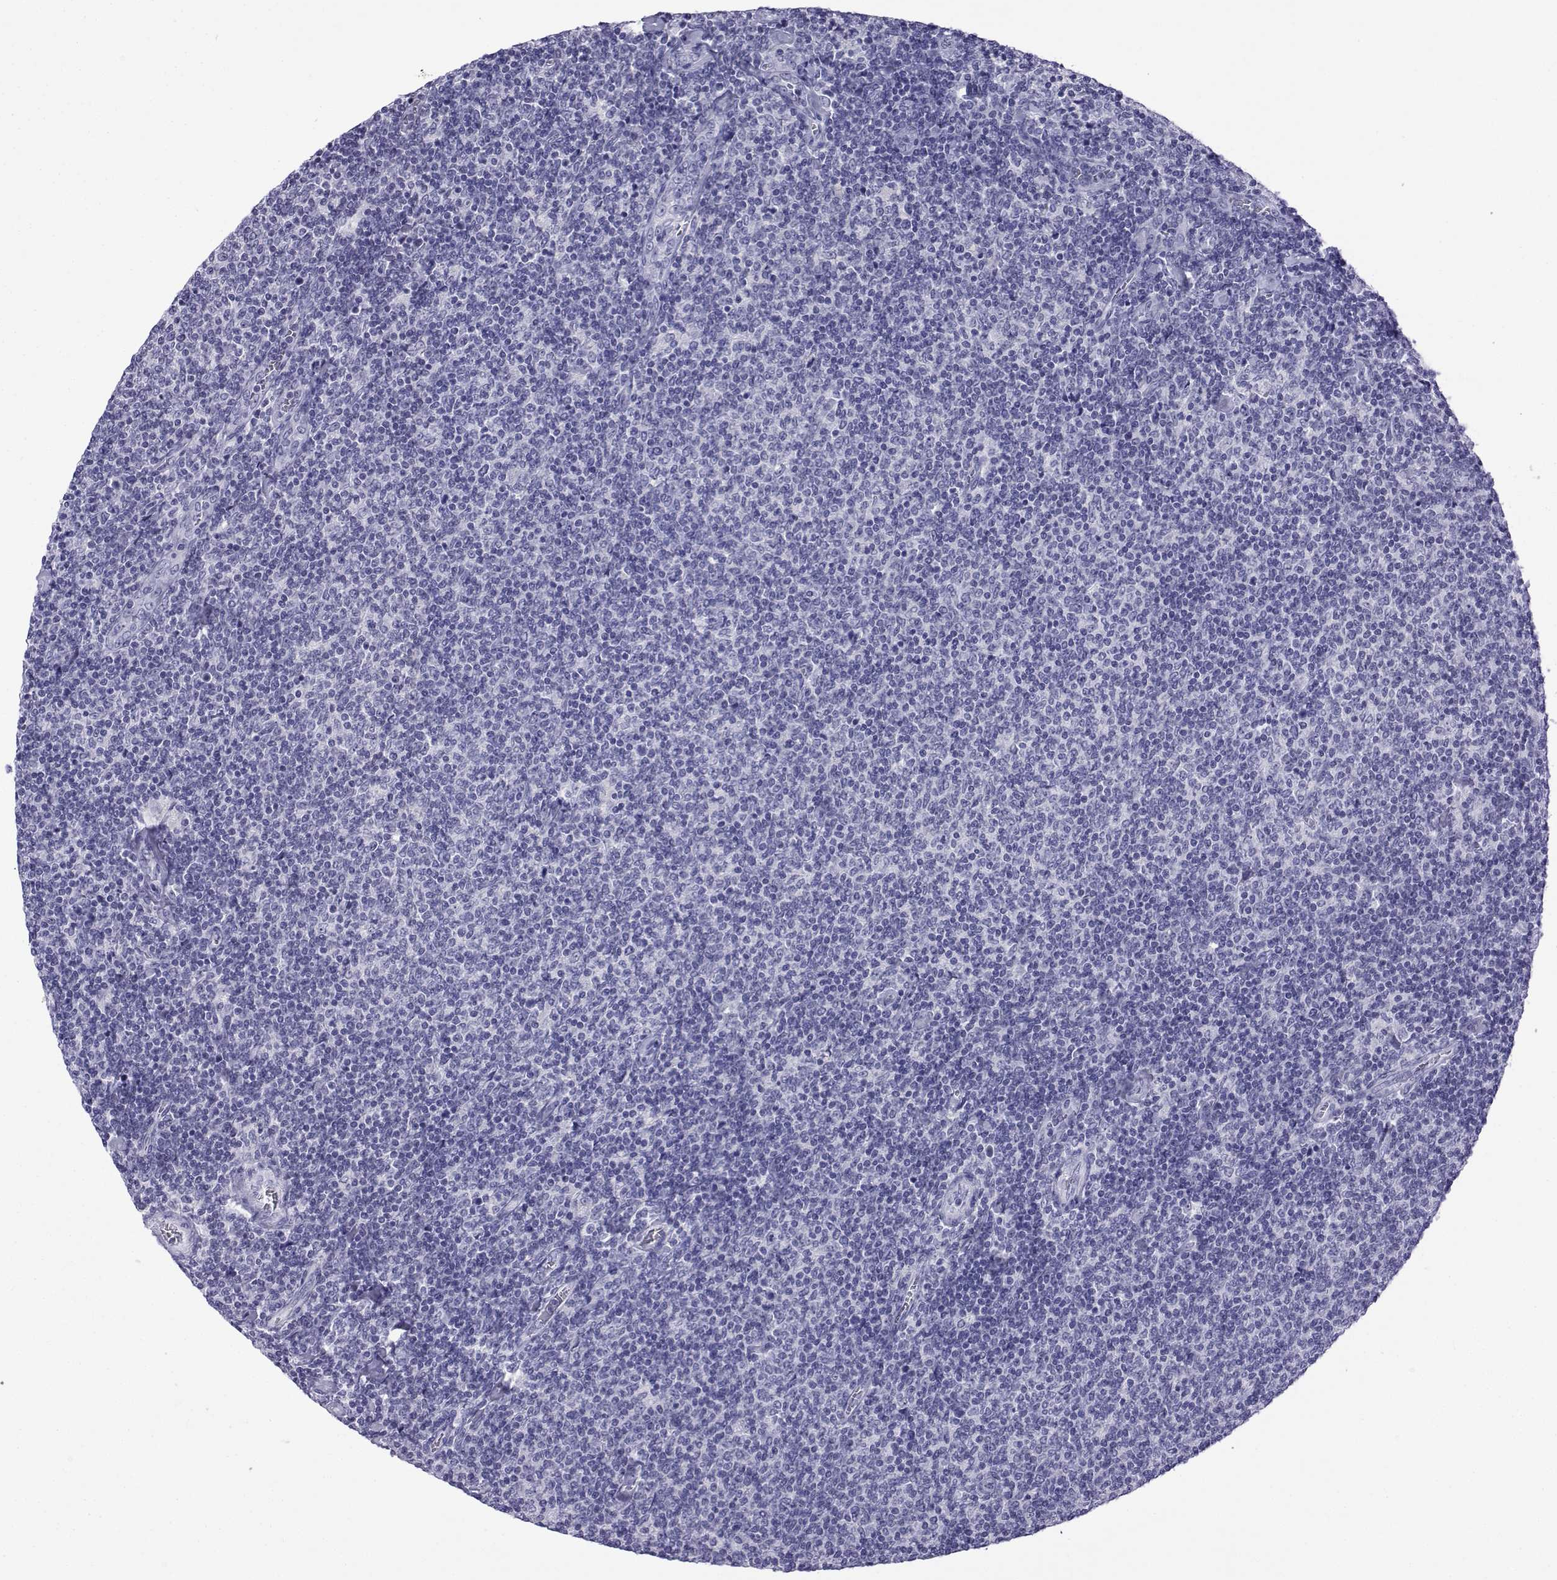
{"staining": {"intensity": "negative", "quantity": "none", "location": "none"}, "tissue": "lymphoma", "cell_type": "Tumor cells", "image_type": "cancer", "snomed": [{"axis": "morphology", "description": "Malignant lymphoma, non-Hodgkin's type, Low grade"}, {"axis": "topography", "description": "Lymph node"}], "caption": "An image of low-grade malignant lymphoma, non-Hodgkin's type stained for a protein displays no brown staining in tumor cells.", "gene": "ACTL7A", "patient": {"sex": "male", "age": 52}}